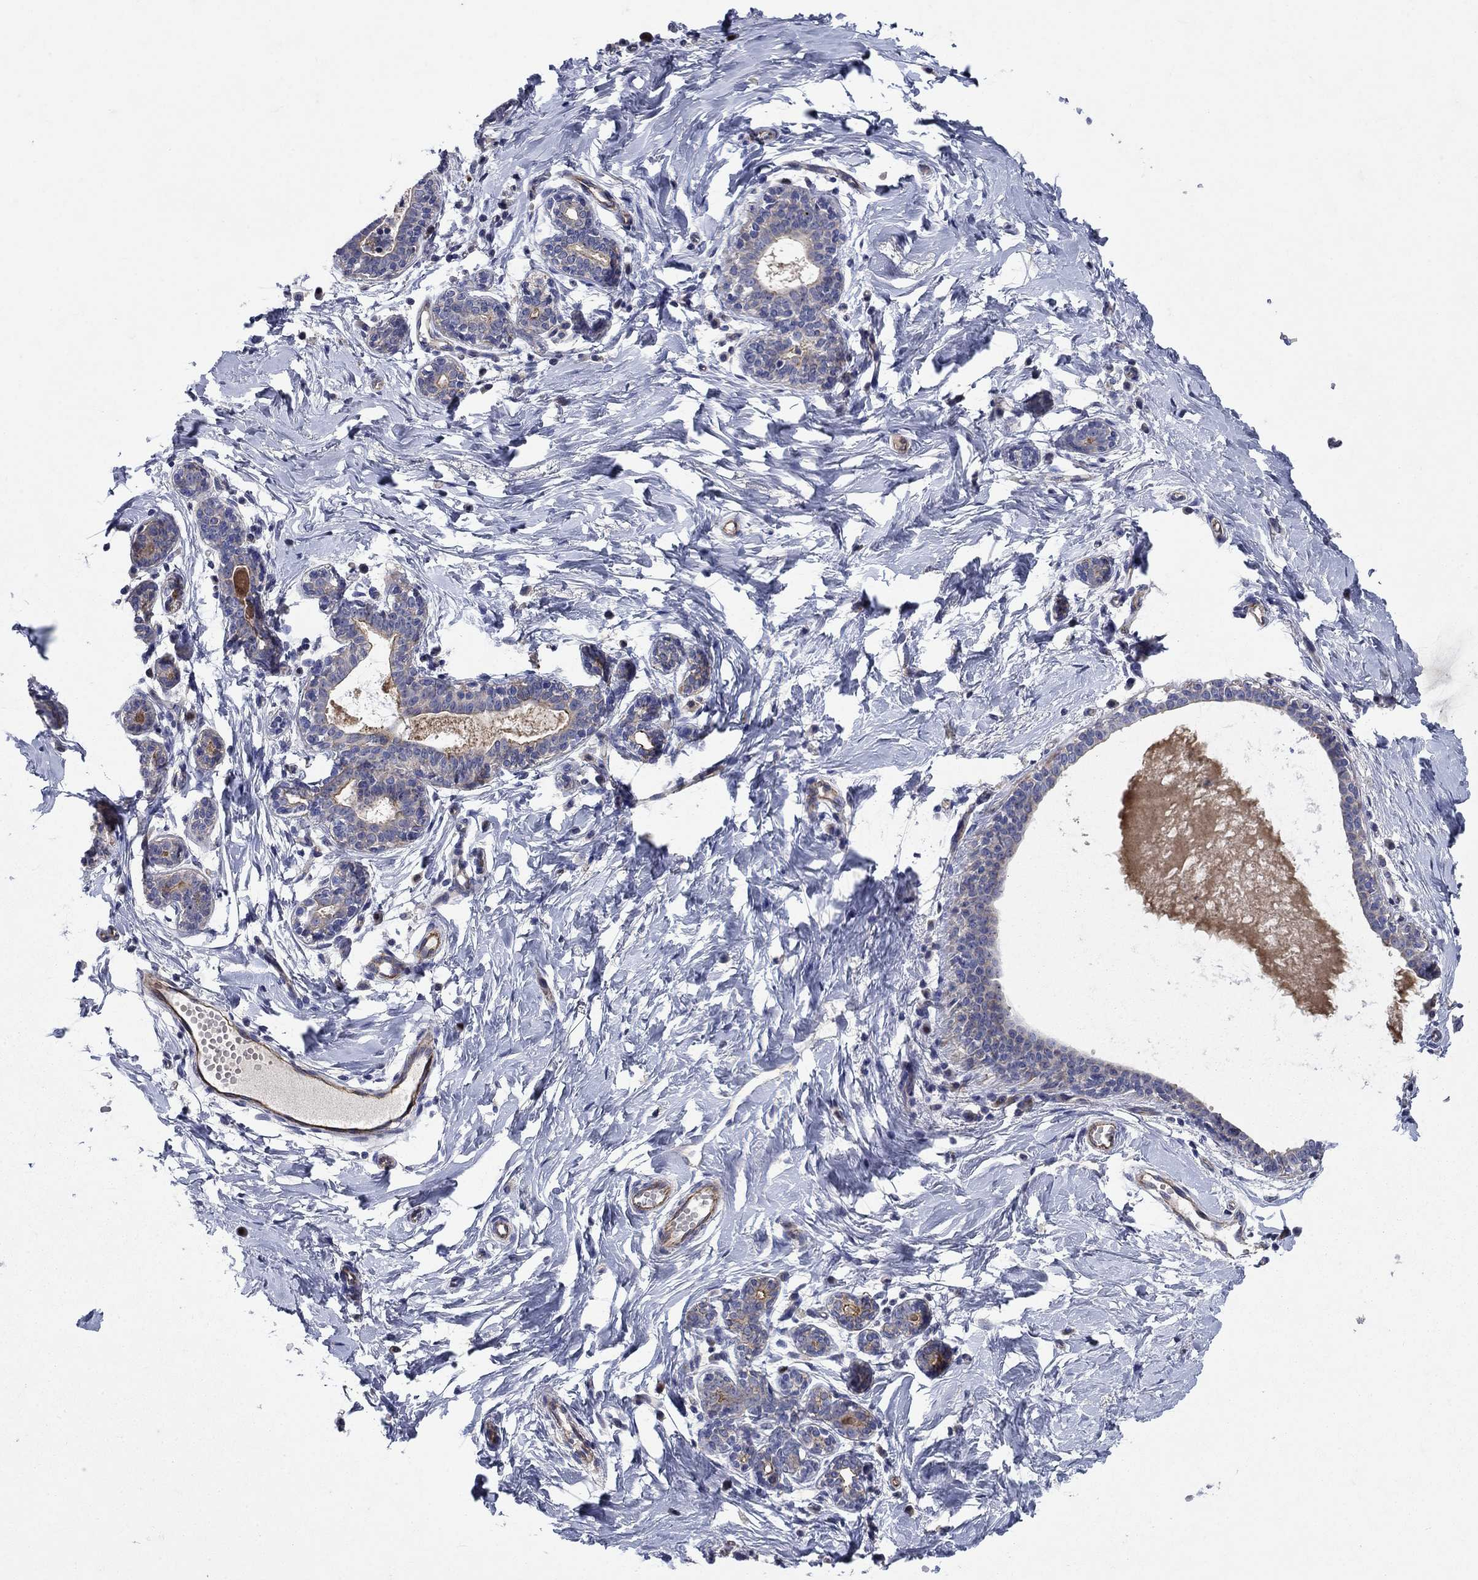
{"staining": {"intensity": "negative", "quantity": "none", "location": "none"}, "tissue": "breast", "cell_type": "Adipocytes", "image_type": "normal", "snomed": [{"axis": "morphology", "description": "Normal tissue, NOS"}, {"axis": "topography", "description": "Breast"}], "caption": "There is no significant expression in adipocytes of breast. Brightfield microscopy of immunohistochemistry stained with DAB (3,3'-diaminobenzidine) (brown) and hematoxylin (blue), captured at high magnification.", "gene": "SLC7A1", "patient": {"sex": "female", "age": 37}}